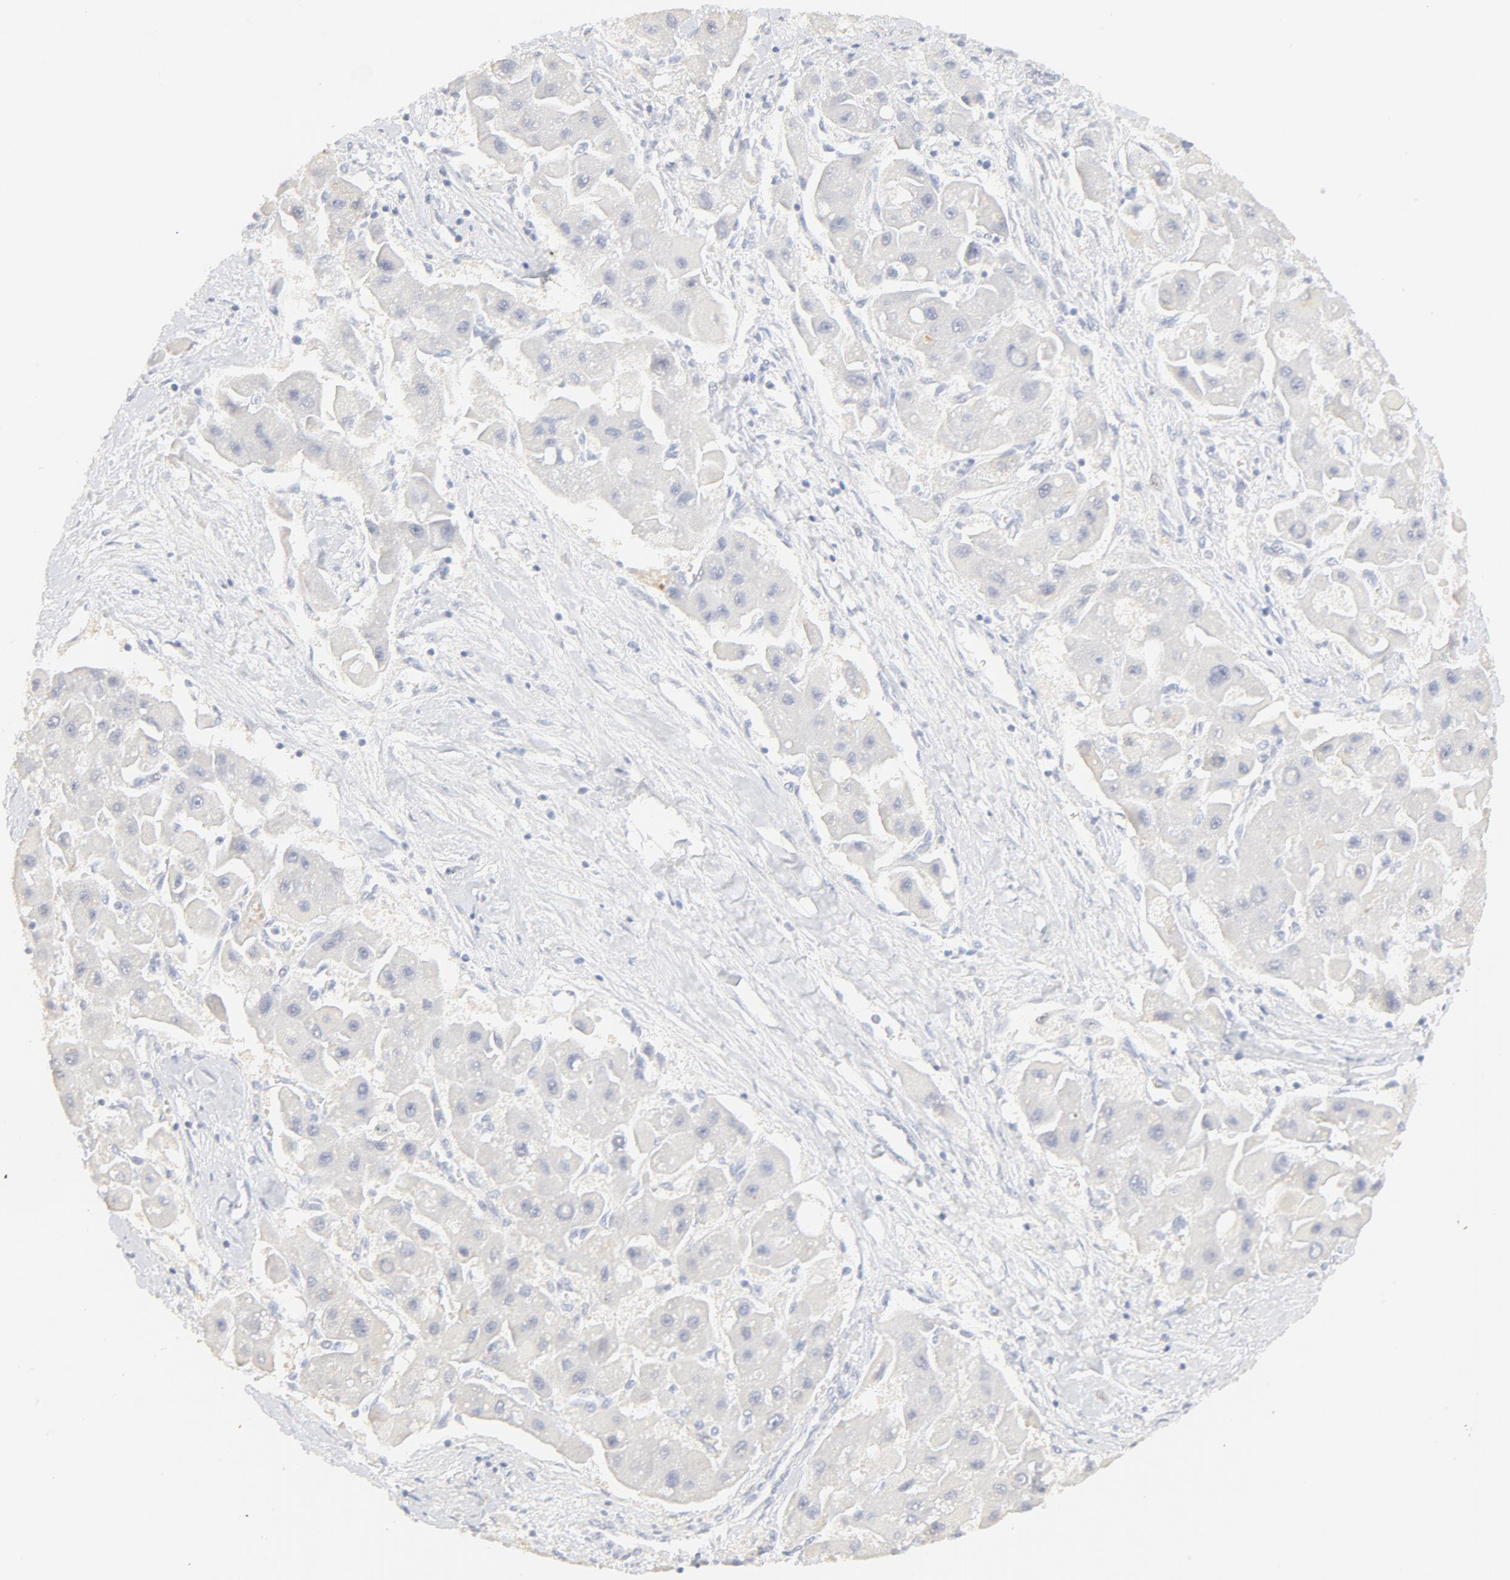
{"staining": {"intensity": "negative", "quantity": "none", "location": "none"}, "tissue": "liver cancer", "cell_type": "Tumor cells", "image_type": "cancer", "snomed": [{"axis": "morphology", "description": "Carcinoma, Hepatocellular, NOS"}, {"axis": "topography", "description": "Liver"}], "caption": "Liver cancer (hepatocellular carcinoma) was stained to show a protein in brown. There is no significant positivity in tumor cells. (DAB (3,3'-diaminobenzidine) immunohistochemistry (IHC) with hematoxylin counter stain).", "gene": "FCGBP", "patient": {"sex": "male", "age": 24}}